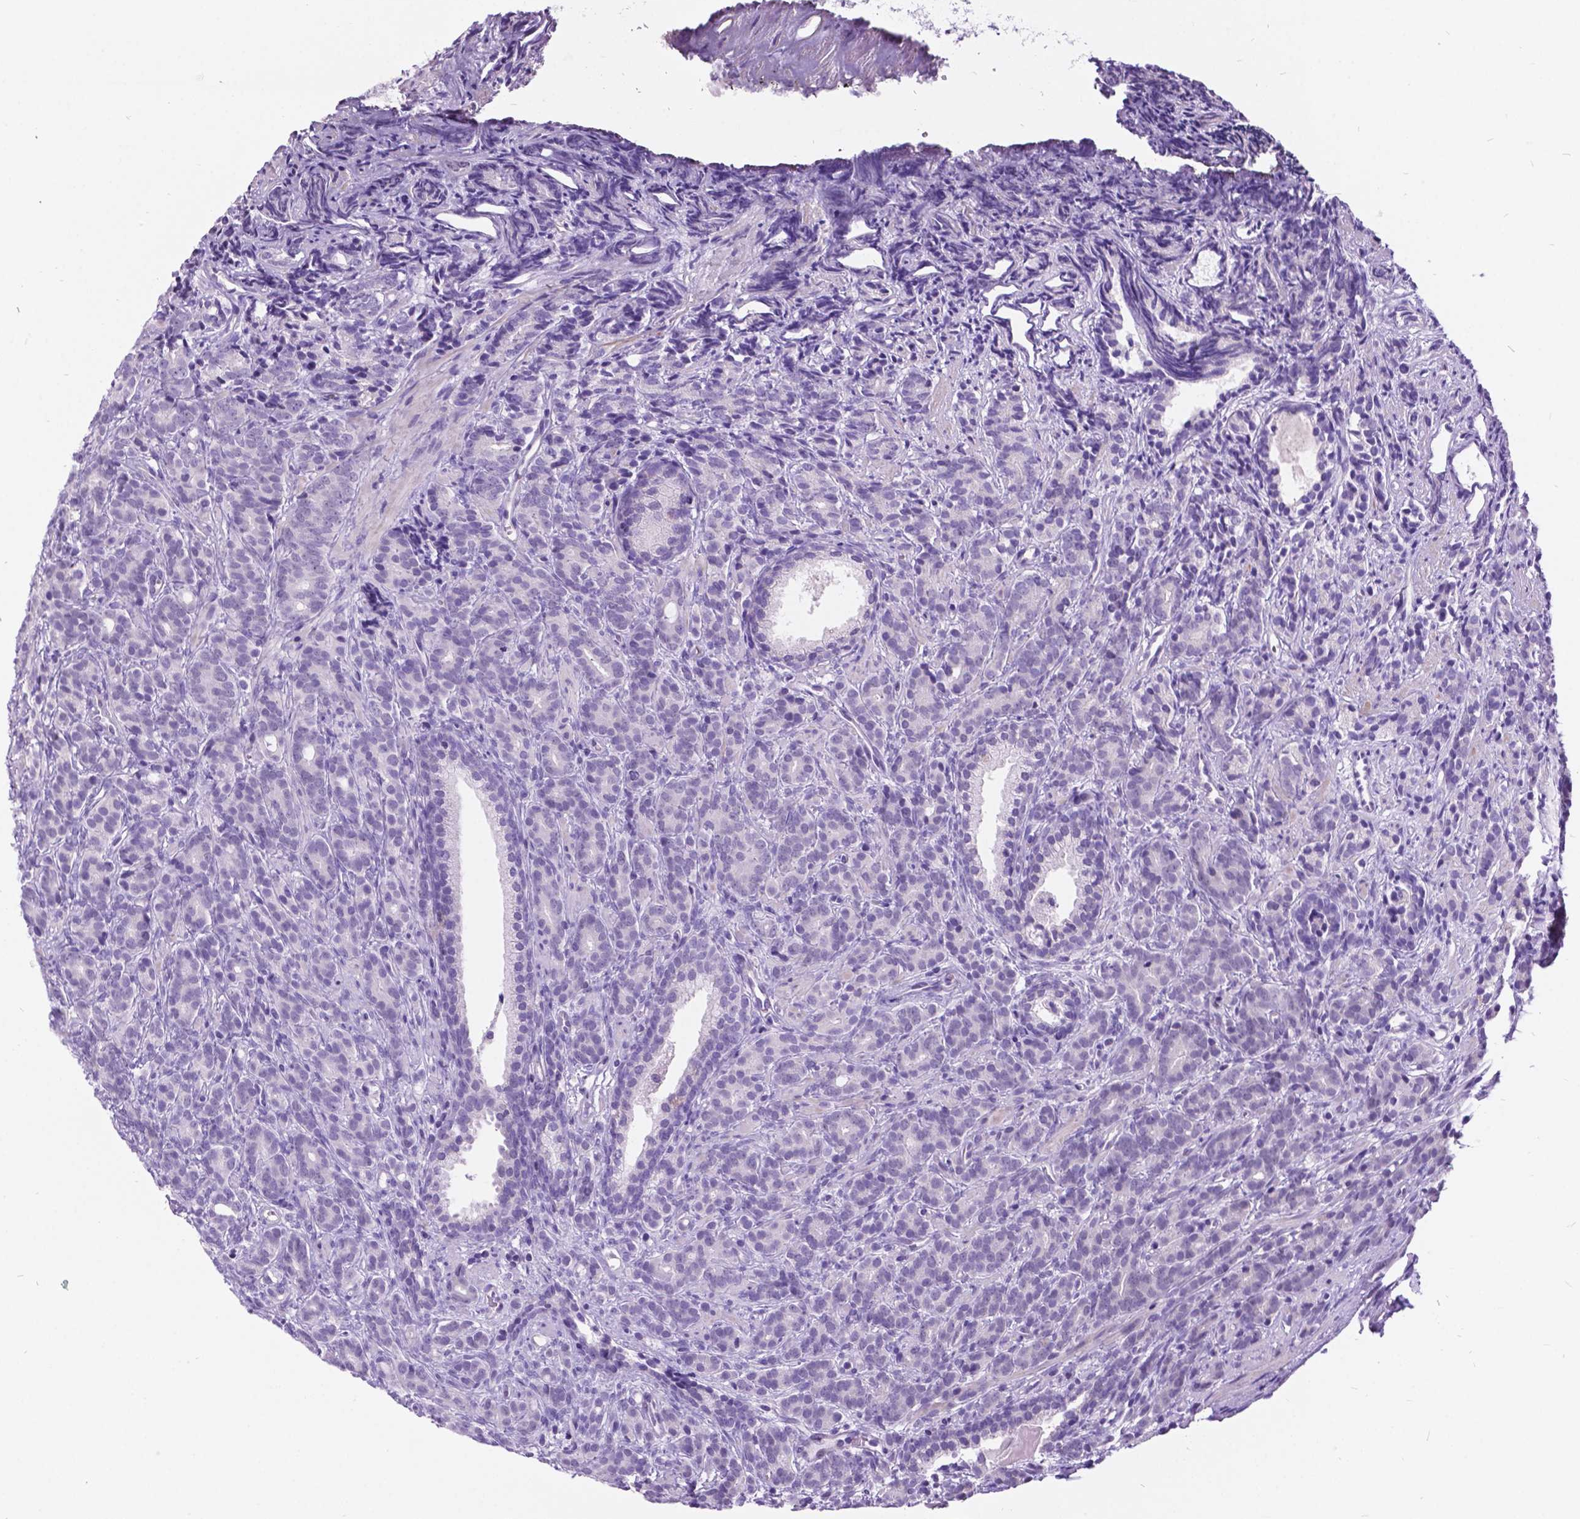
{"staining": {"intensity": "negative", "quantity": "none", "location": "none"}, "tissue": "prostate cancer", "cell_type": "Tumor cells", "image_type": "cancer", "snomed": [{"axis": "morphology", "description": "Adenocarcinoma, High grade"}, {"axis": "topography", "description": "Prostate"}], "caption": "The image shows no significant staining in tumor cells of prostate cancer (high-grade adenocarcinoma).", "gene": "DPF3", "patient": {"sex": "male", "age": 84}}